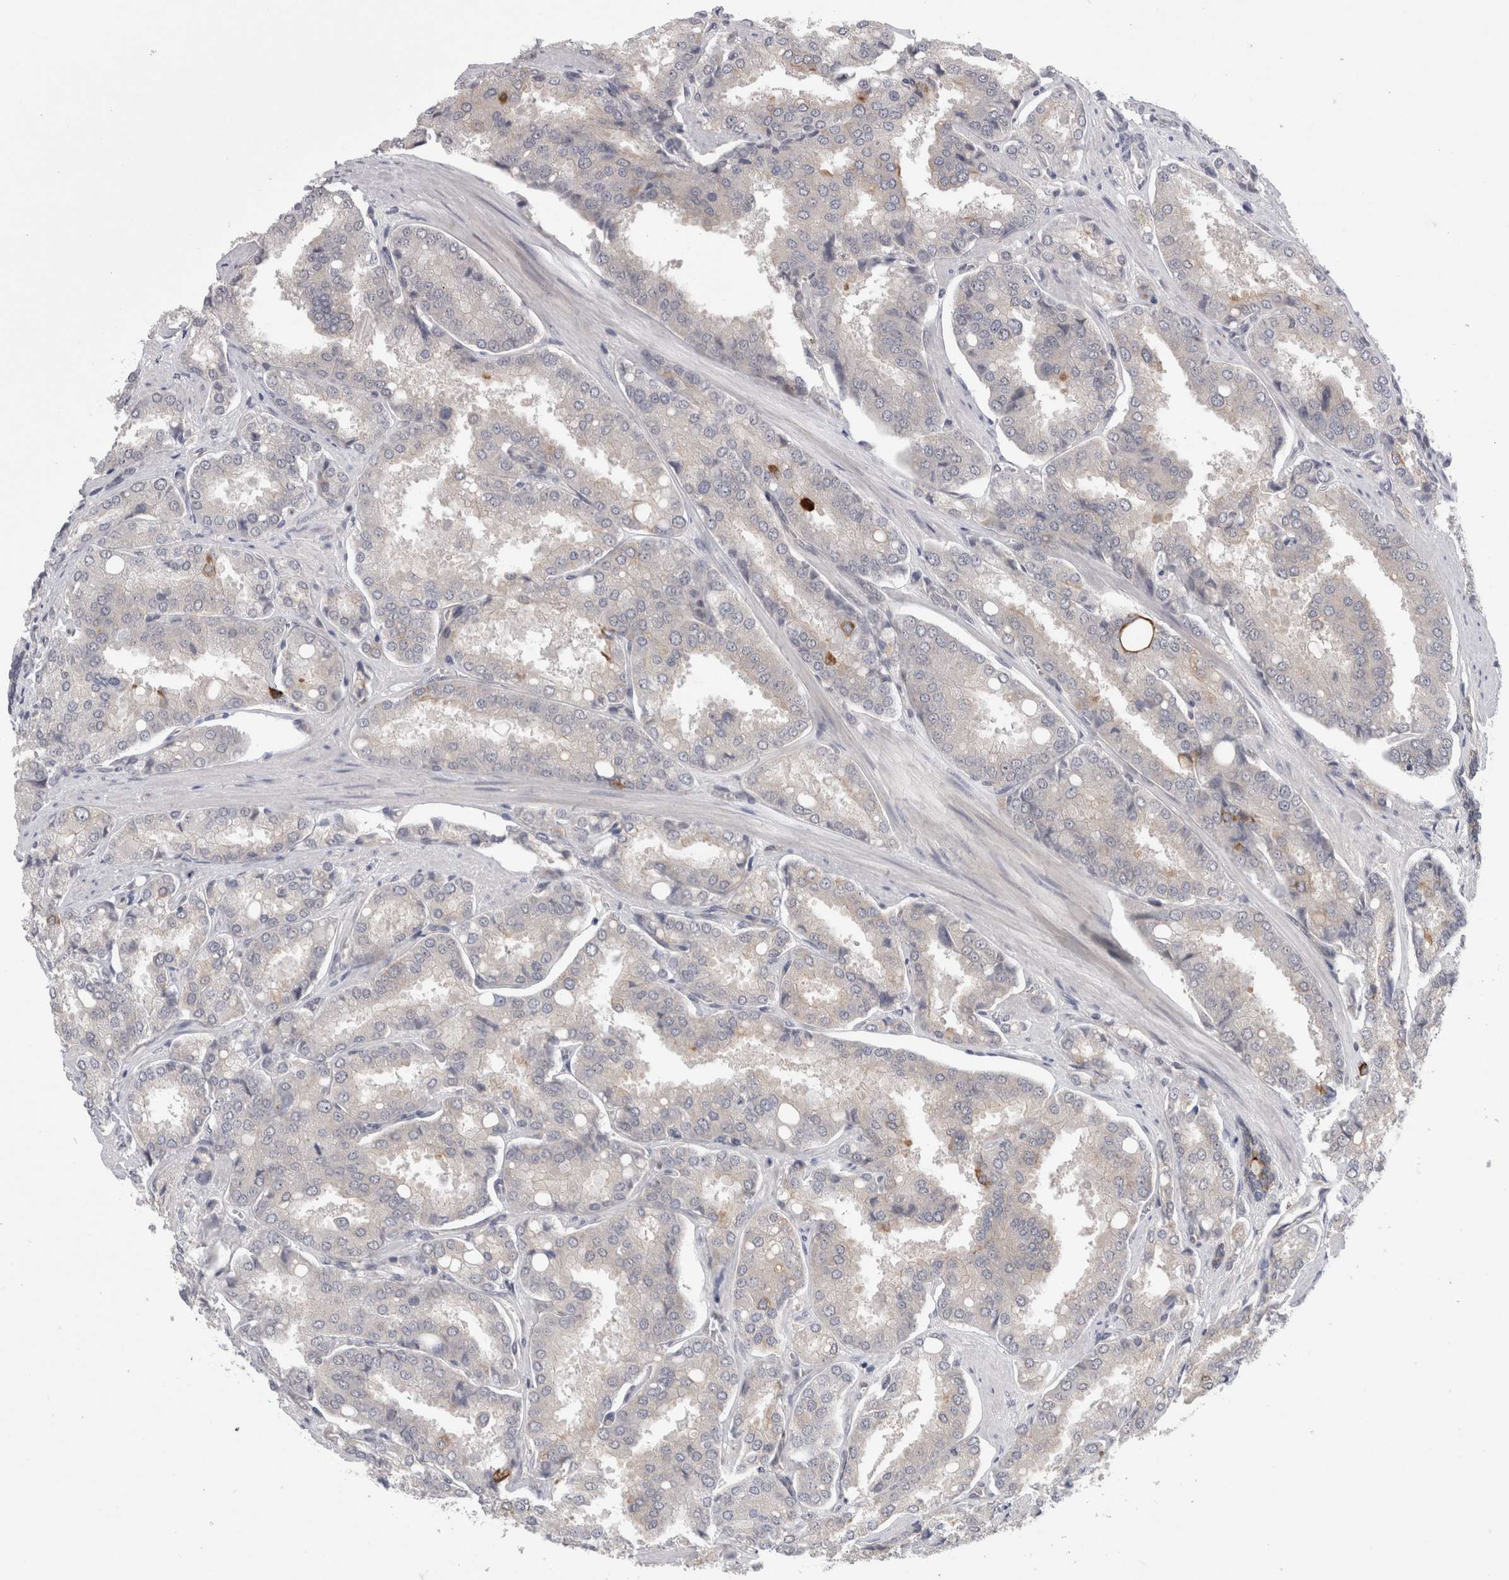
{"staining": {"intensity": "negative", "quantity": "none", "location": "none"}, "tissue": "prostate cancer", "cell_type": "Tumor cells", "image_type": "cancer", "snomed": [{"axis": "morphology", "description": "Adenocarcinoma, High grade"}, {"axis": "topography", "description": "Prostate"}], "caption": "The micrograph reveals no staining of tumor cells in prostate adenocarcinoma (high-grade).", "gene": "ZNF341", "patient": {"sex": "male", "age": 50}}